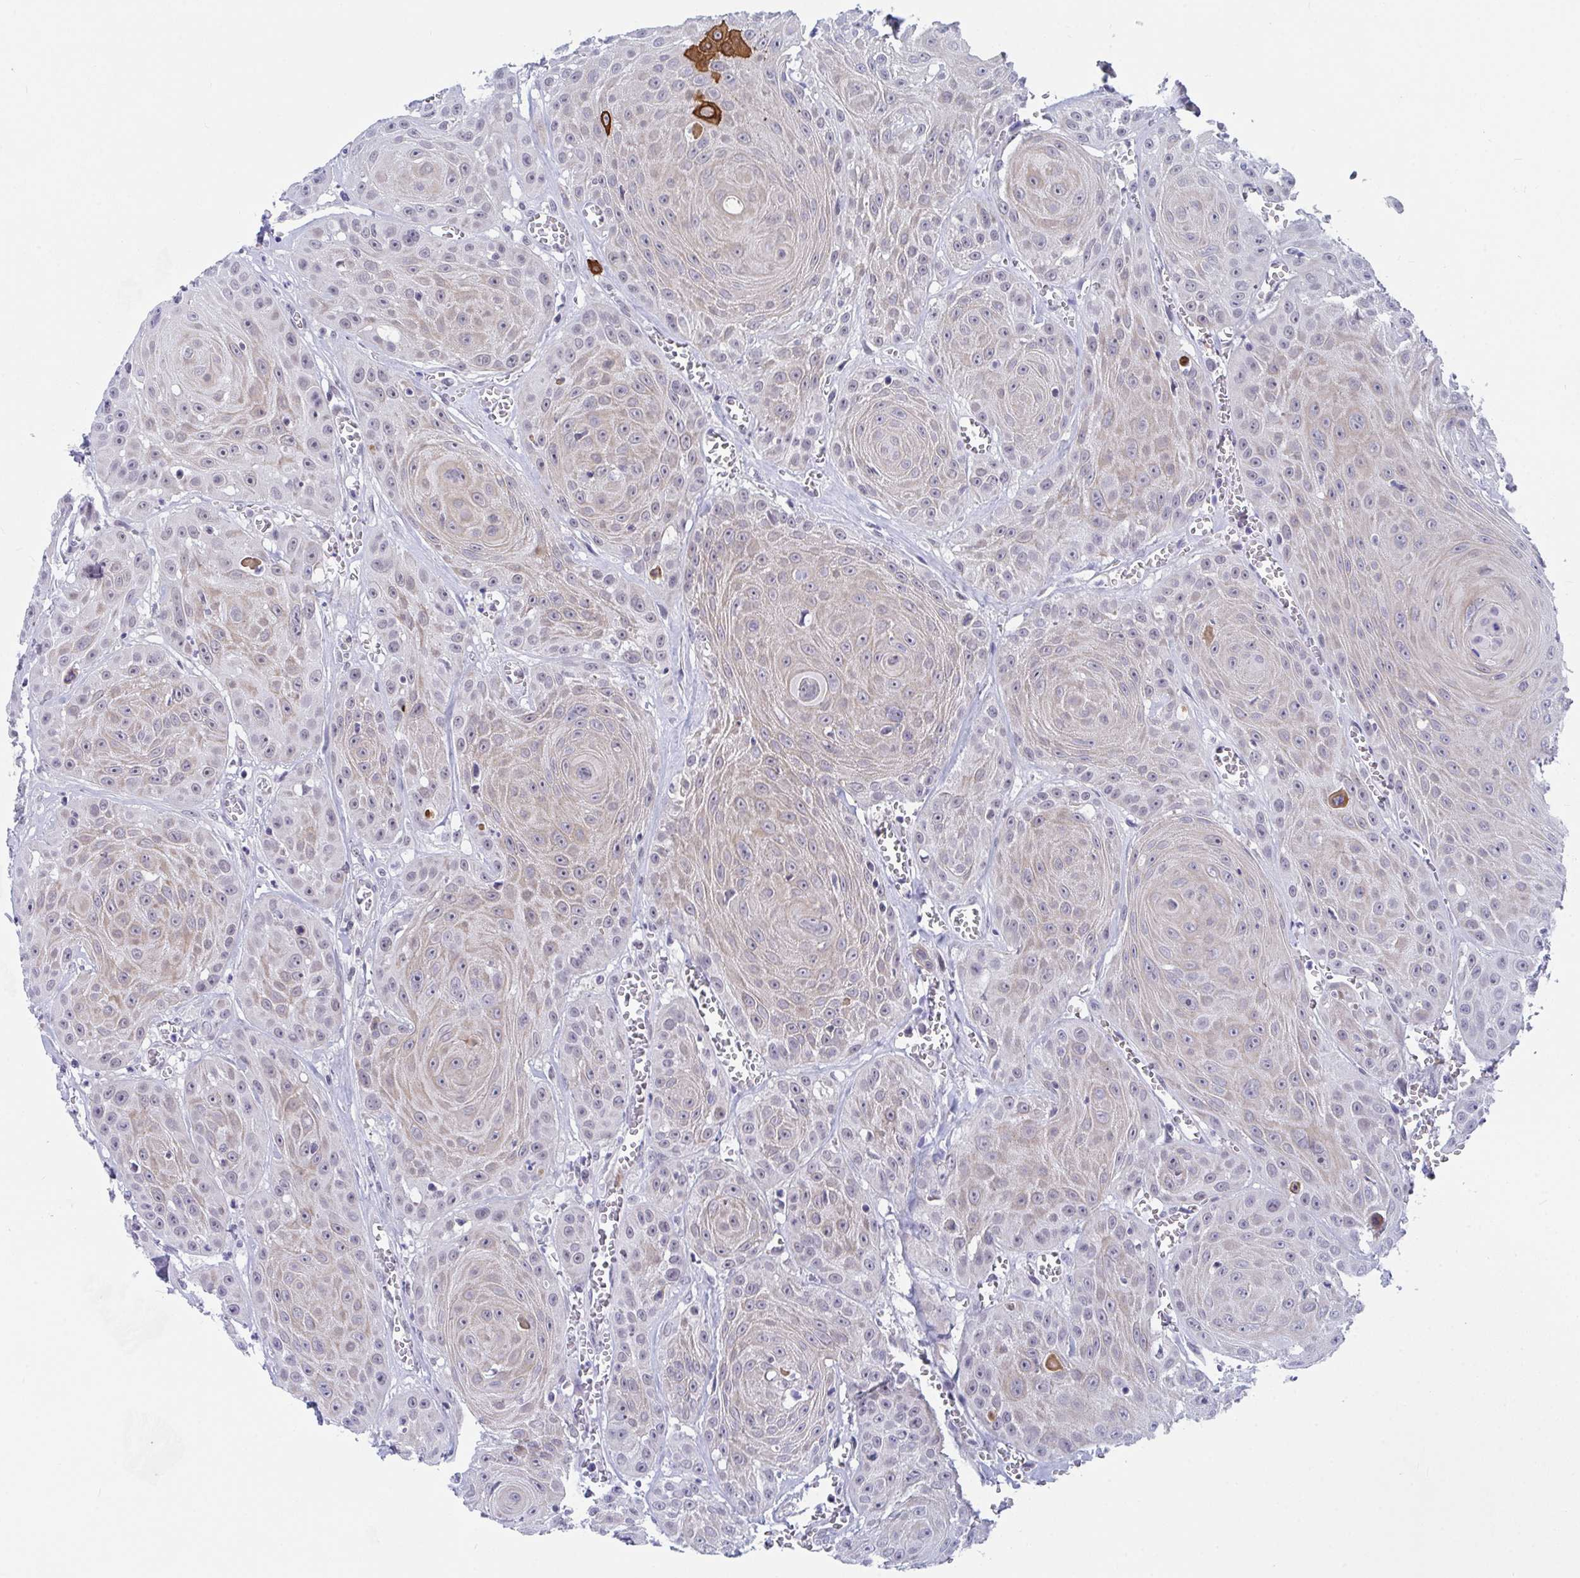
{"staining": {"intensity": "weak", "quantity": "25%-75%", "location": "cytoplasmic/membranous"}, "tissue": "head and neck cancer", "cell_type": "Tumor cells", "image_type": "cancer", "snomed": [{"axis": "morphology", "description": "Squamous cell carcinoma, NOS"}, {"axis": "topography", "description": "Oral tissue"}, {"axis": "topography", "description": "Head-Neck"}], "caption": "The micrograph displays staining of head and neck cancer, revealing weak cytoplasmic/membranous protein expression (brown color) within tumor cells. (IHC, brightfield microscopy, high magnification).", "gene": "DAOA", "patient": {"sex": "male", "age": 81}}